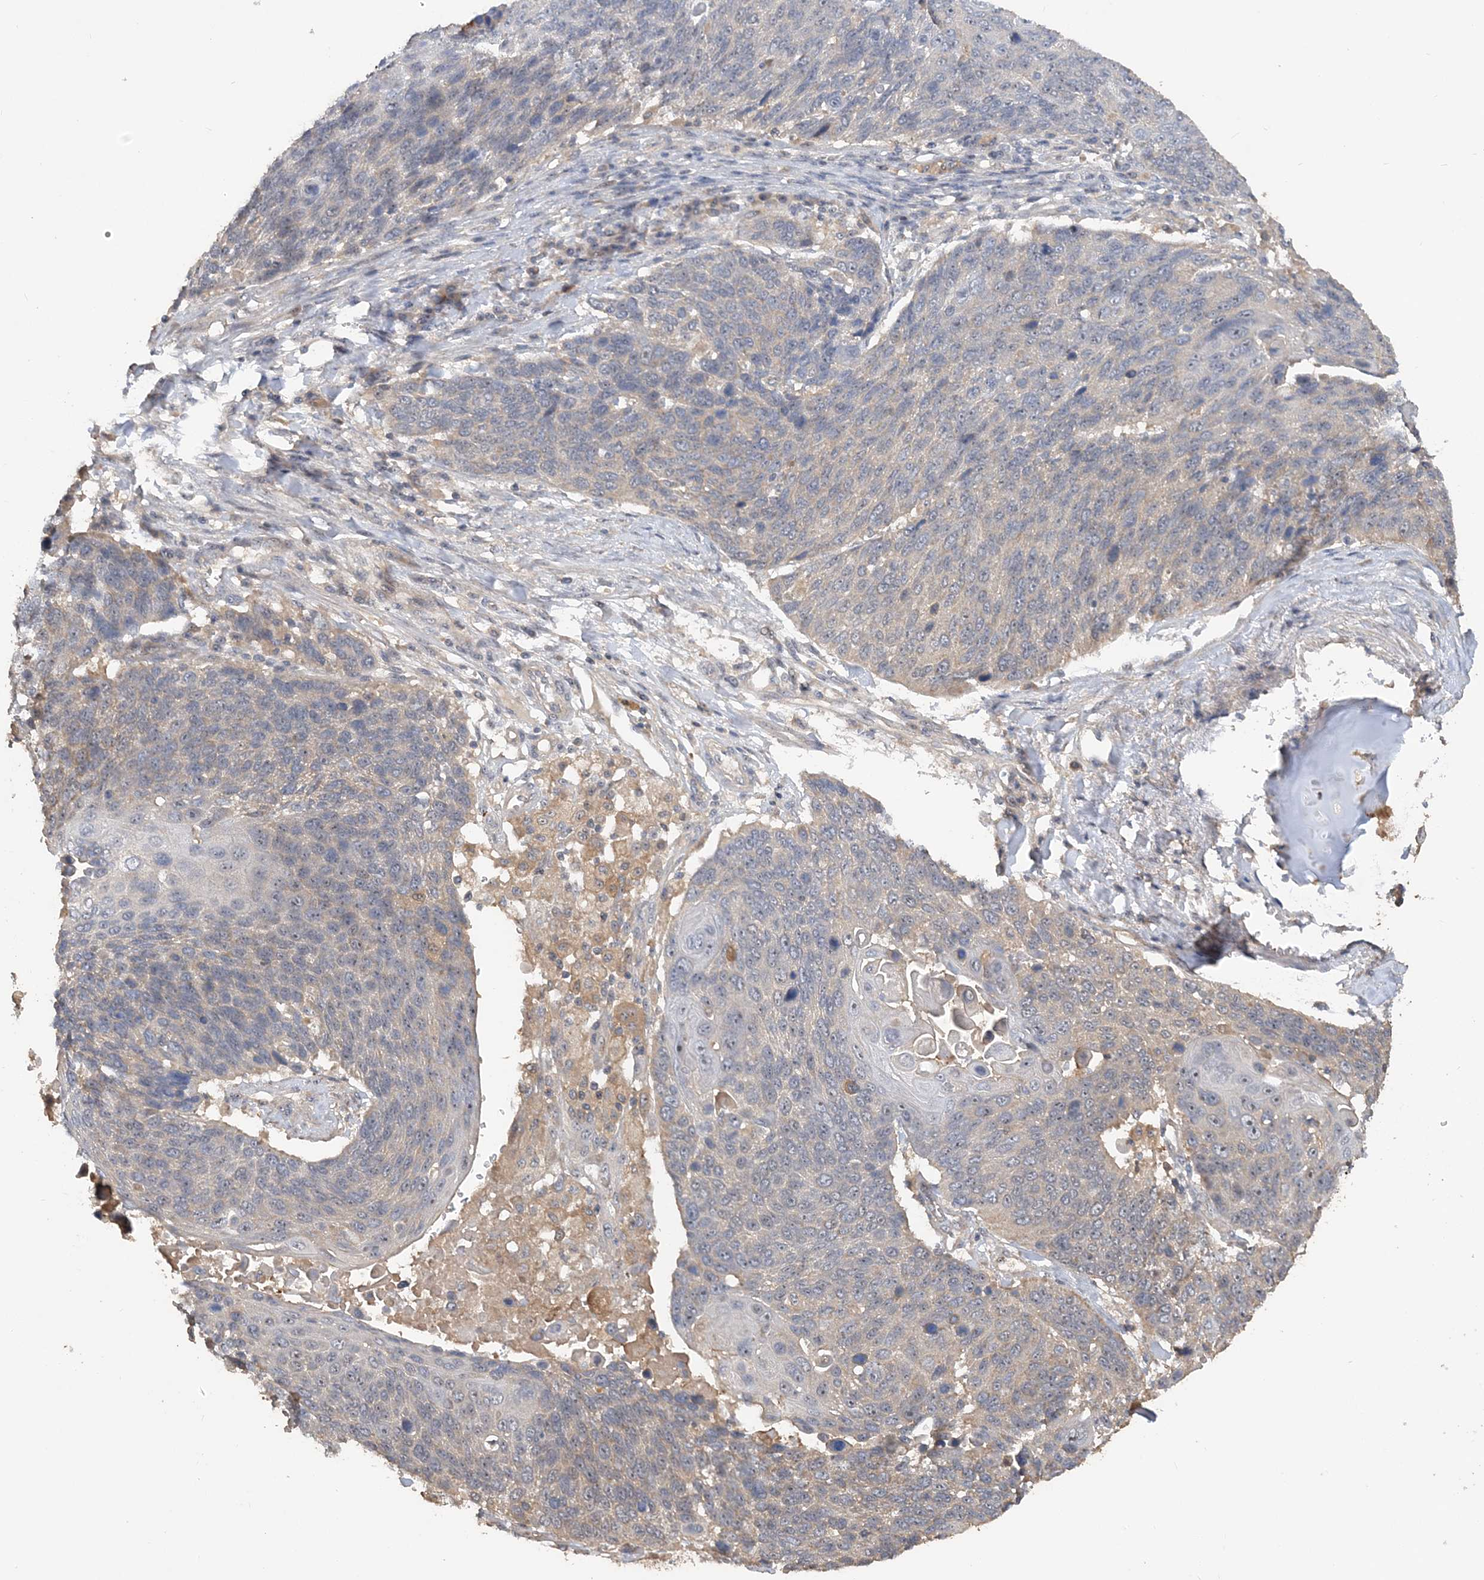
{"staining": {"intensity": "weak", "quantity": "25%-75%", "location": "cytoplasmic/membranous"}, "tissue": "lung cancer", "cell_type": "Tumor cells", "image_type": "cancer", "snomed": [{"axis": "morphology", "description": "Squamous cell carcinoma, NOS"}, {"axis": "topography", "description": "Lung"}], "caption": "The immunohistochemical stain shows weak cytoplasmic/membranous positivity in tumor cells of lung cancer (squamous cell carcinoma) tissue.", "gene": "GRINA", "patient": {"sex": "male", "age": 66}}